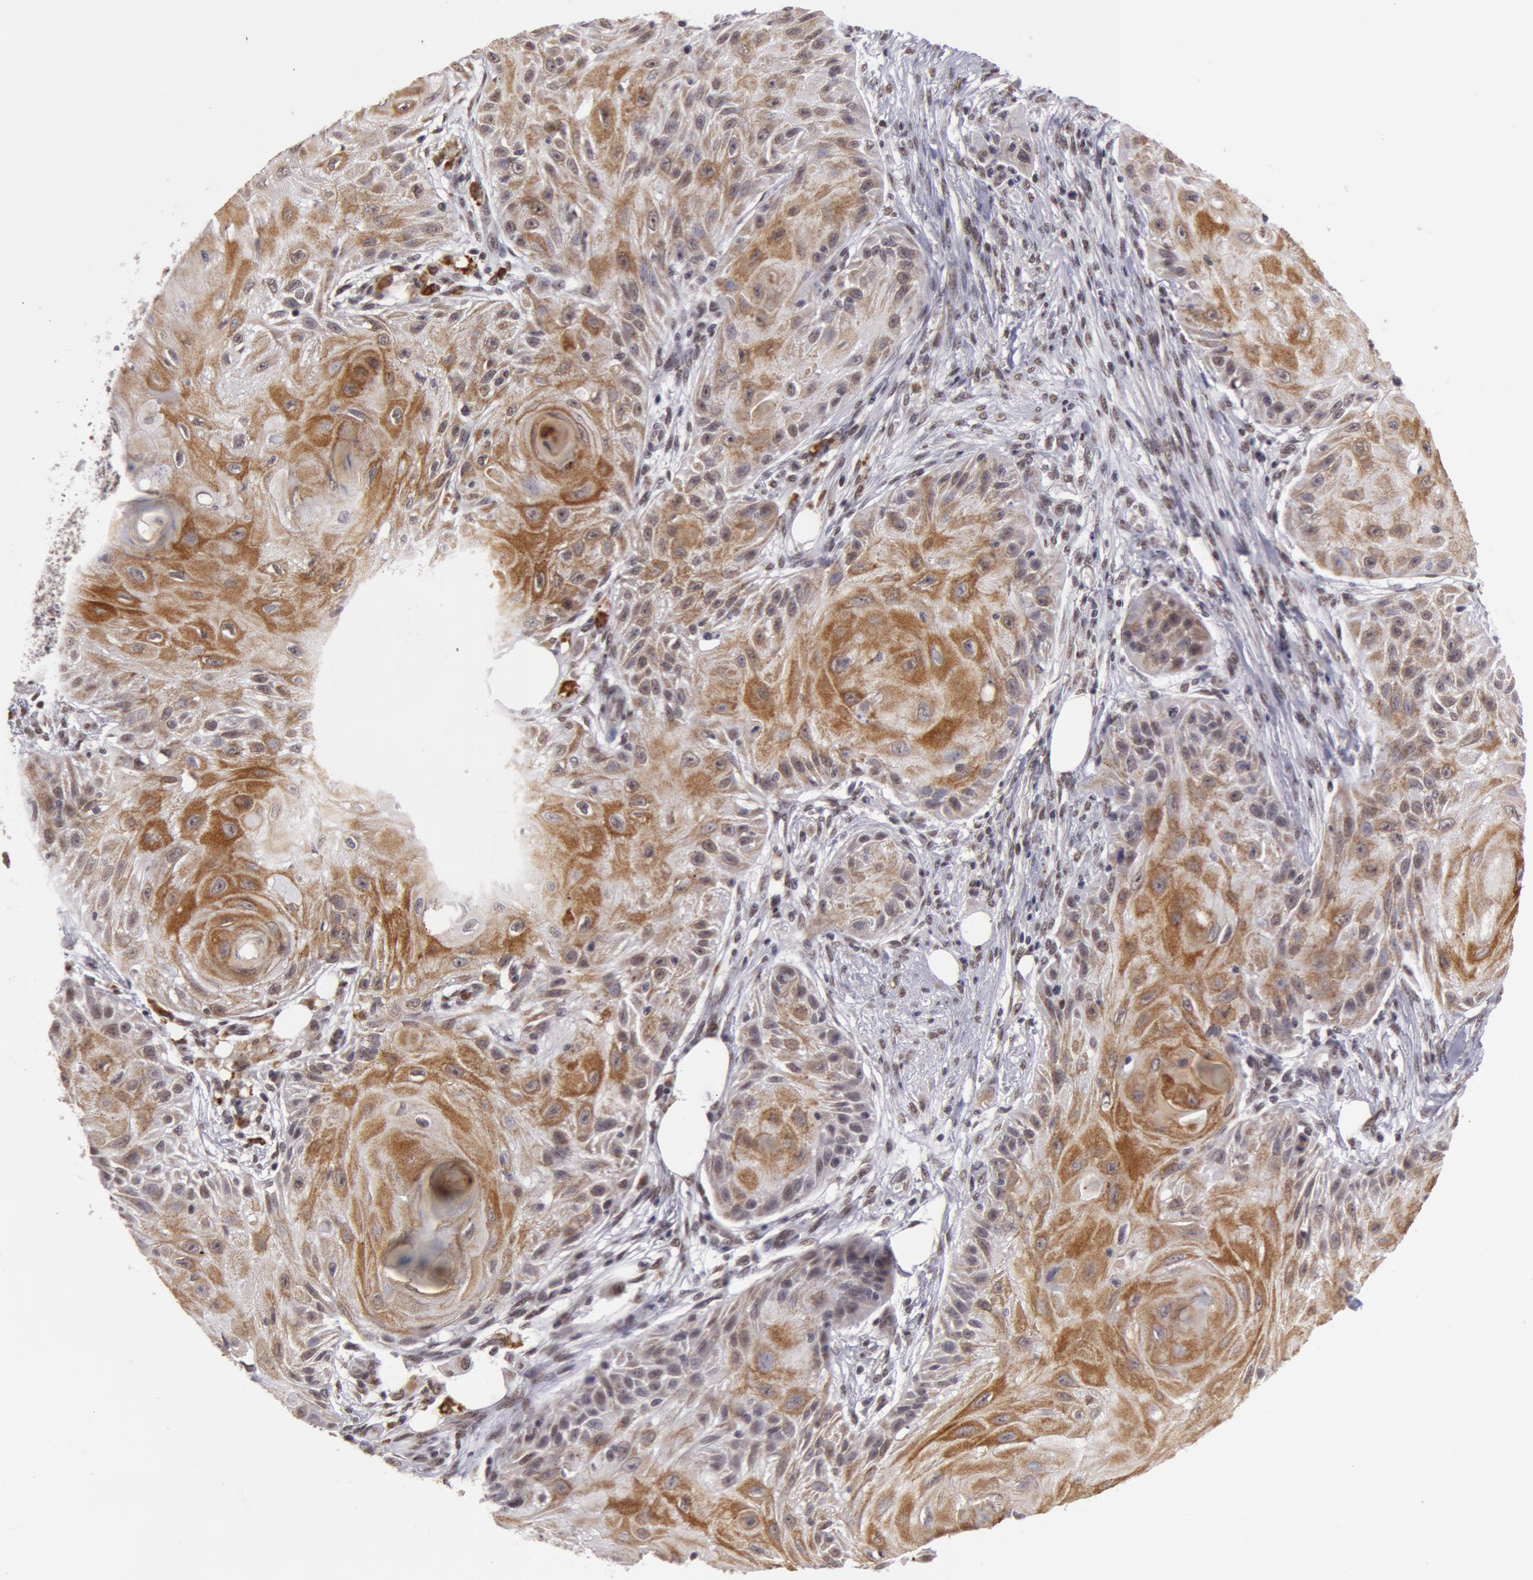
{"staining": {"intensity": "moderate", "quantity": "25%-75%", "location": "cytoplasmic/membranous"}, "tissue": "skin cancer", "cell_type": "Tumor cells", "image_type": "cancer", "snomed": [{"axis": "morphology", "description": "Squamous cell carcinoma, NOS"}, {"axis": "topography", "description": "Skin"}], "caption": "Immunohistochemistry staining of squamous cell carcinoma (skin), which exhibits medium levels of moderate cytoplasmic/membranous positivity in about 25%-75% of tumor cells indicating moderate cytoplasmic/membranous protein expression. The staining was performed using DAB (3,3'-diaminobenzidine) (brown) for protein detection and nuclei were counterstained in hematoxylin (blue).", "gene": "VRTN", "patient": {"sex": "female", "age": 88}}